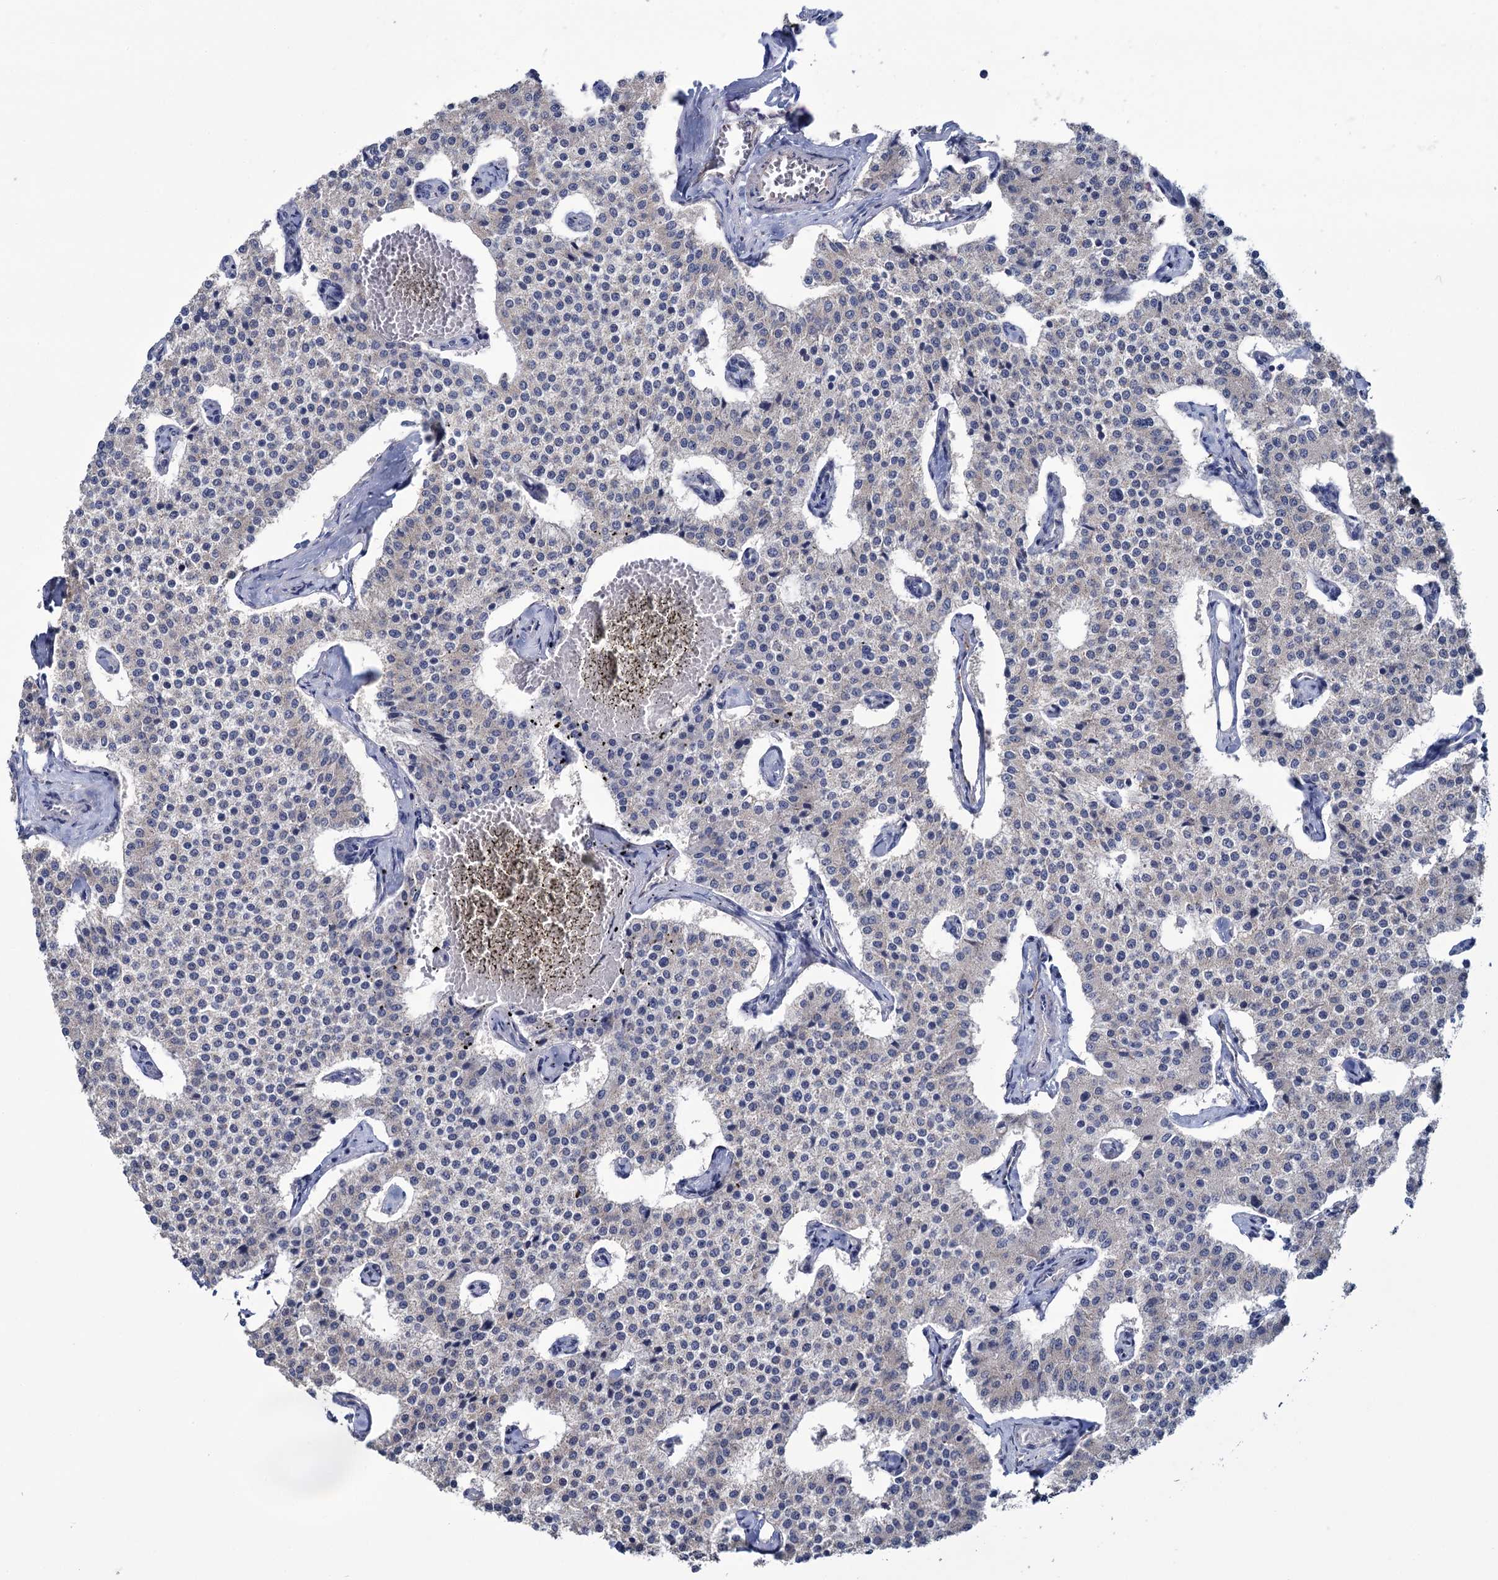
{"staining": {"intensity": "weak", "quantity": "<25%", "location": "cytoplasmic/membranous"}, "tissue": "carcinoid", "cell_type": "Tumor cells", "image_type": "cancer", "snomed": [{"axis": "morphology", "description": "Carcinoid, malignant, NOS"}, {"axis": "topography", "description": "Colon"}], "caption": "Image shows no significant protein staining in tumor cells of carcinoid (malignant).", "gene": "GSTM2", "patient": {"sex": "female", "age": 52}}